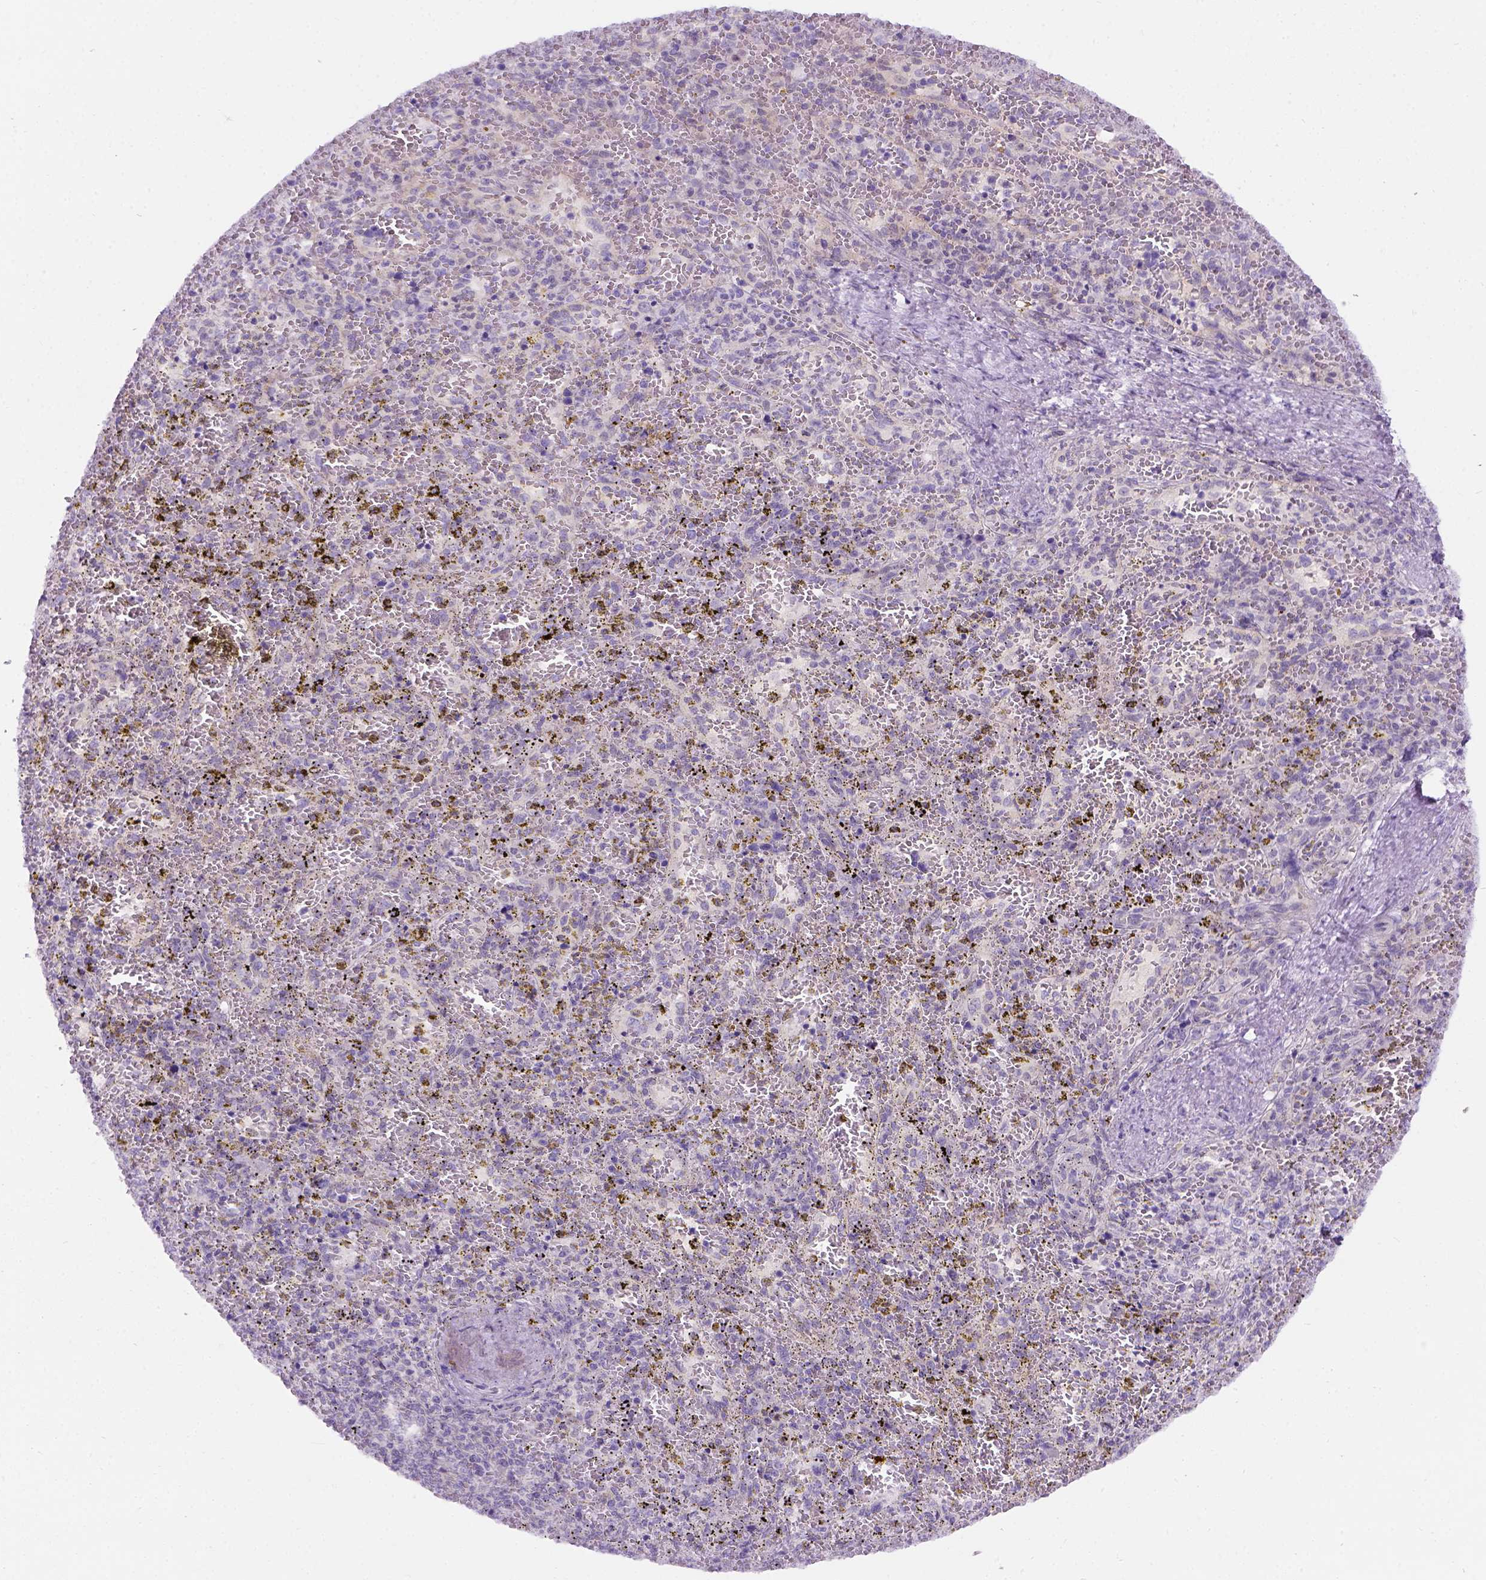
{"staining": {"intensity": "negative", "quantity": "none", "location": "none"}, "tissue": "spleen", "cell_type": "Cells in red pulp", "image_type": "normal", "snomed": [{"axis": "morphology", "description": "Normal tissue, NOS"}, {"axis": "topography", "description": "Spleen"}], "caption": "Image shows no significant protein positivity in cells in red pulp of unremarkable spleen.", "gene": "C20orf144", "patient": {"sex": "female", "age": 50}}